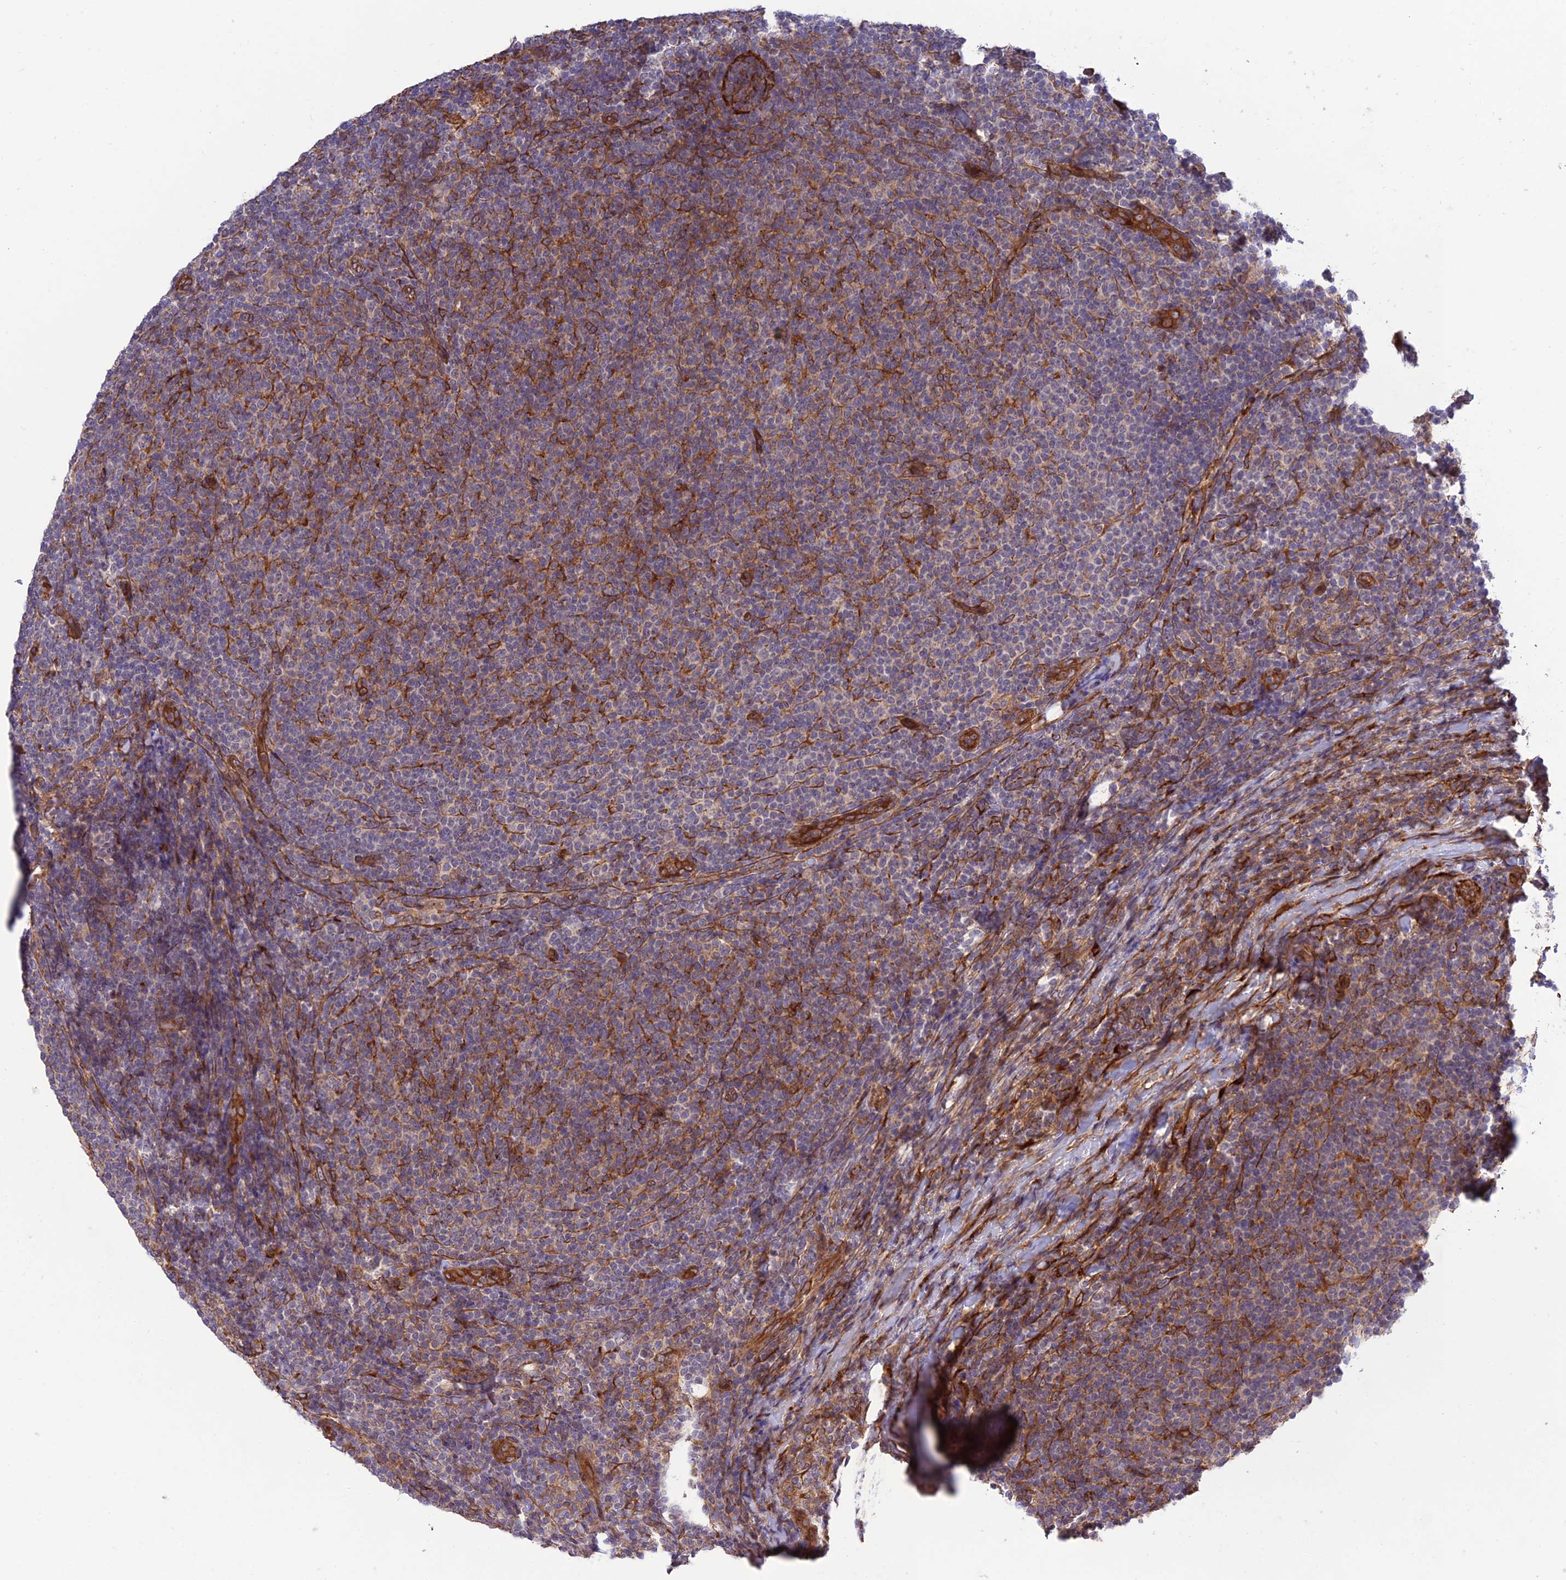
{"staining": {"intensity": "weak", "quantity": "25%-75%", "location": "cytoplasmic/membranous"}, "tissue": "lymphoma", "cell_type": "Tumor cells", "image_type": "cancer", "snomed": [{"axis": "morphology", "description": "Malignant lymphoma, non-Hodgkin's type, Low grade"}, {"axis": "topography", "description": "Lymph node"}], "caption": "This micrograph displays immunohistochemistry (IHC) staining of lymphoma, with low weak cytoplasmic/membranous positivity in about 25%-75% of tumor cells.", "gene": "CRTAP", "patient": {"sex": "male", "age": 66}}